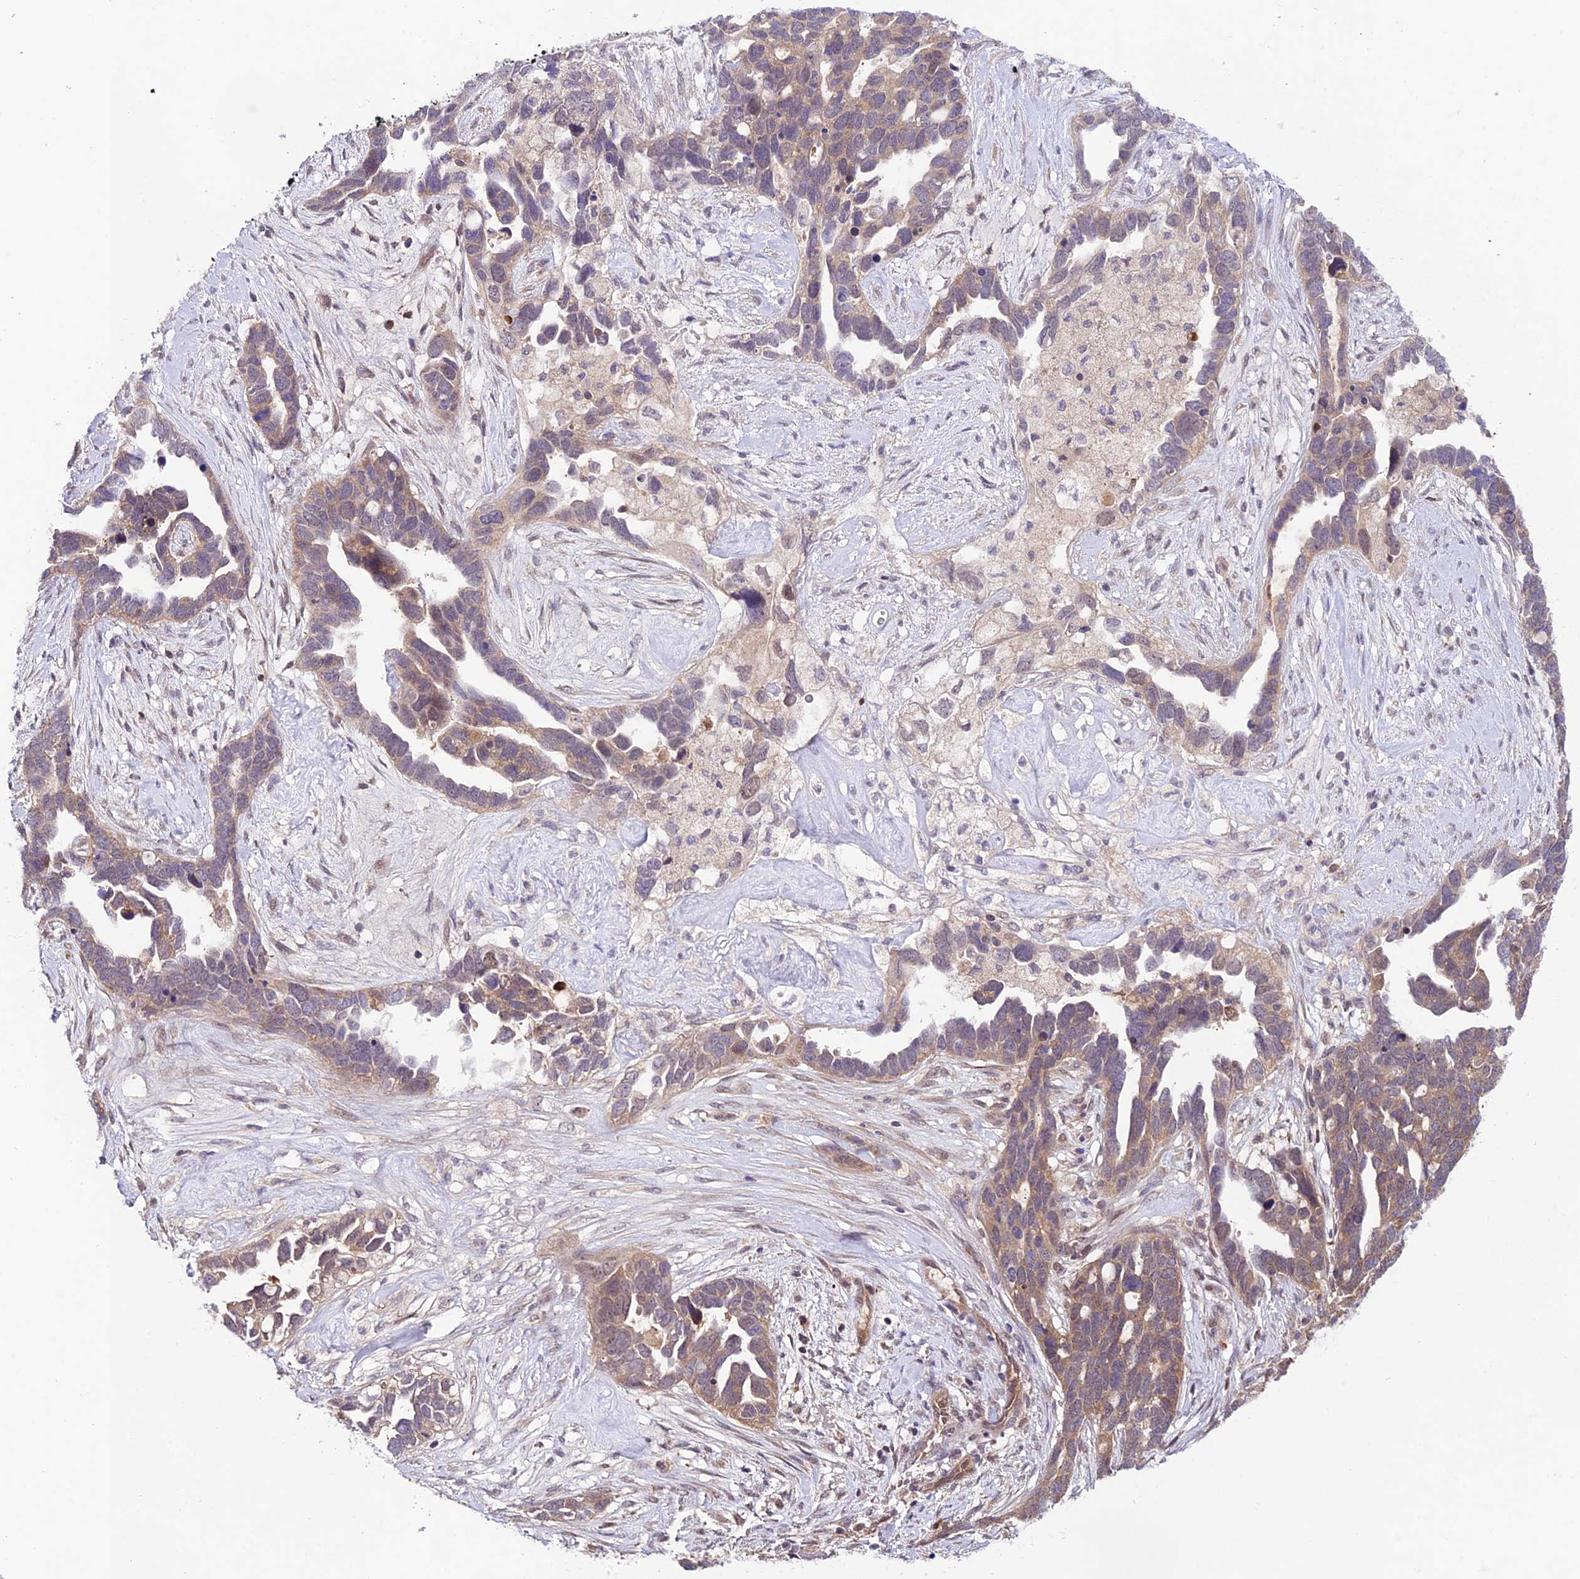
{"staining": {"intensity": "moderate", "quantity": ">75%", "location": "cytoplasmic/membranous"}, "tissue": "ovarian cancer", "cell_type": "Tumor cells", "image_type": "cancer", "snomed": [{"axis": "morphology", "description": "Cystadenocarcinoma, serous, NOS"}, {"axis": "topography", "description": "Ovary"}], "caption": "An immunohistochemistry (IHC) histopathology image of neoplastic tissue is shown. Protein staining in brown shows moderate cytoplasmic/membranous positivity in ovarian cancer within tumor cells. The staining was performed using DAB to visualize the protein expression in brown, while the nuclei were stained in blue with hematoxylin (Magnification: 20x).", "gene": "TRIM40", "patient": {"sex": "female", "age": 54}}